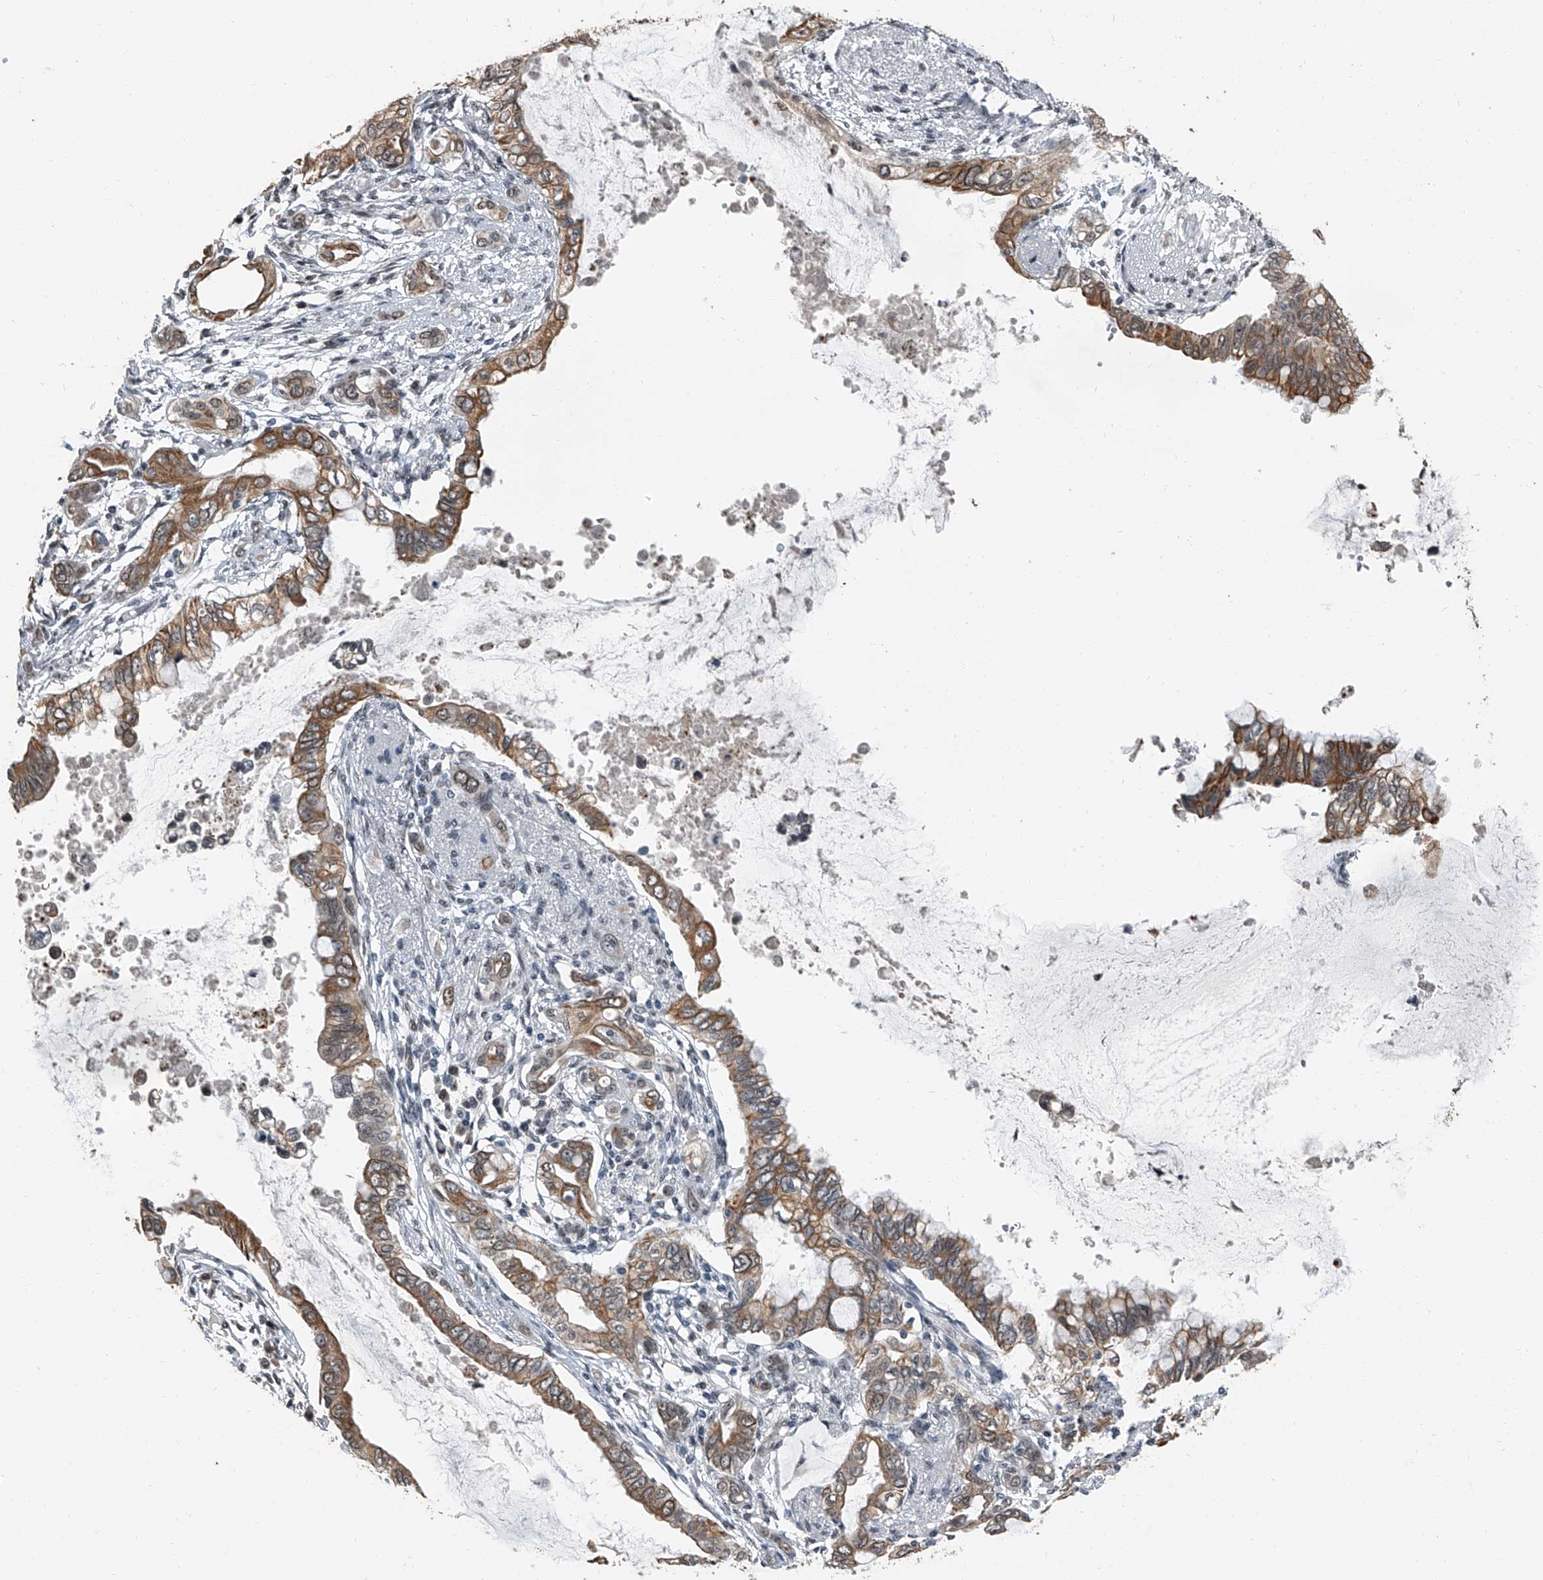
{"staining": {"intensity": "moderate", "quantity": "25%-75%", "location": "cytoplasmic/membranous,nuclear"}, "tissue": "pancreatic cancer", "cell_type": "Tumor cells", "image_type": "cancer", "snomed": [{"axis": "morphology", "description": "Adenocarcinoma, NOS"}, {"axis": "topography", "description": "Pancreas"}], "caption": "Tumor cells exhibit medium levels of moderate cytoplasmic/membranous and nuclear staining in about 25%-75% of cells in pancreatic cancer.", "gene": "TCOF1", "patient": {"sex": "female", "age": 60}}